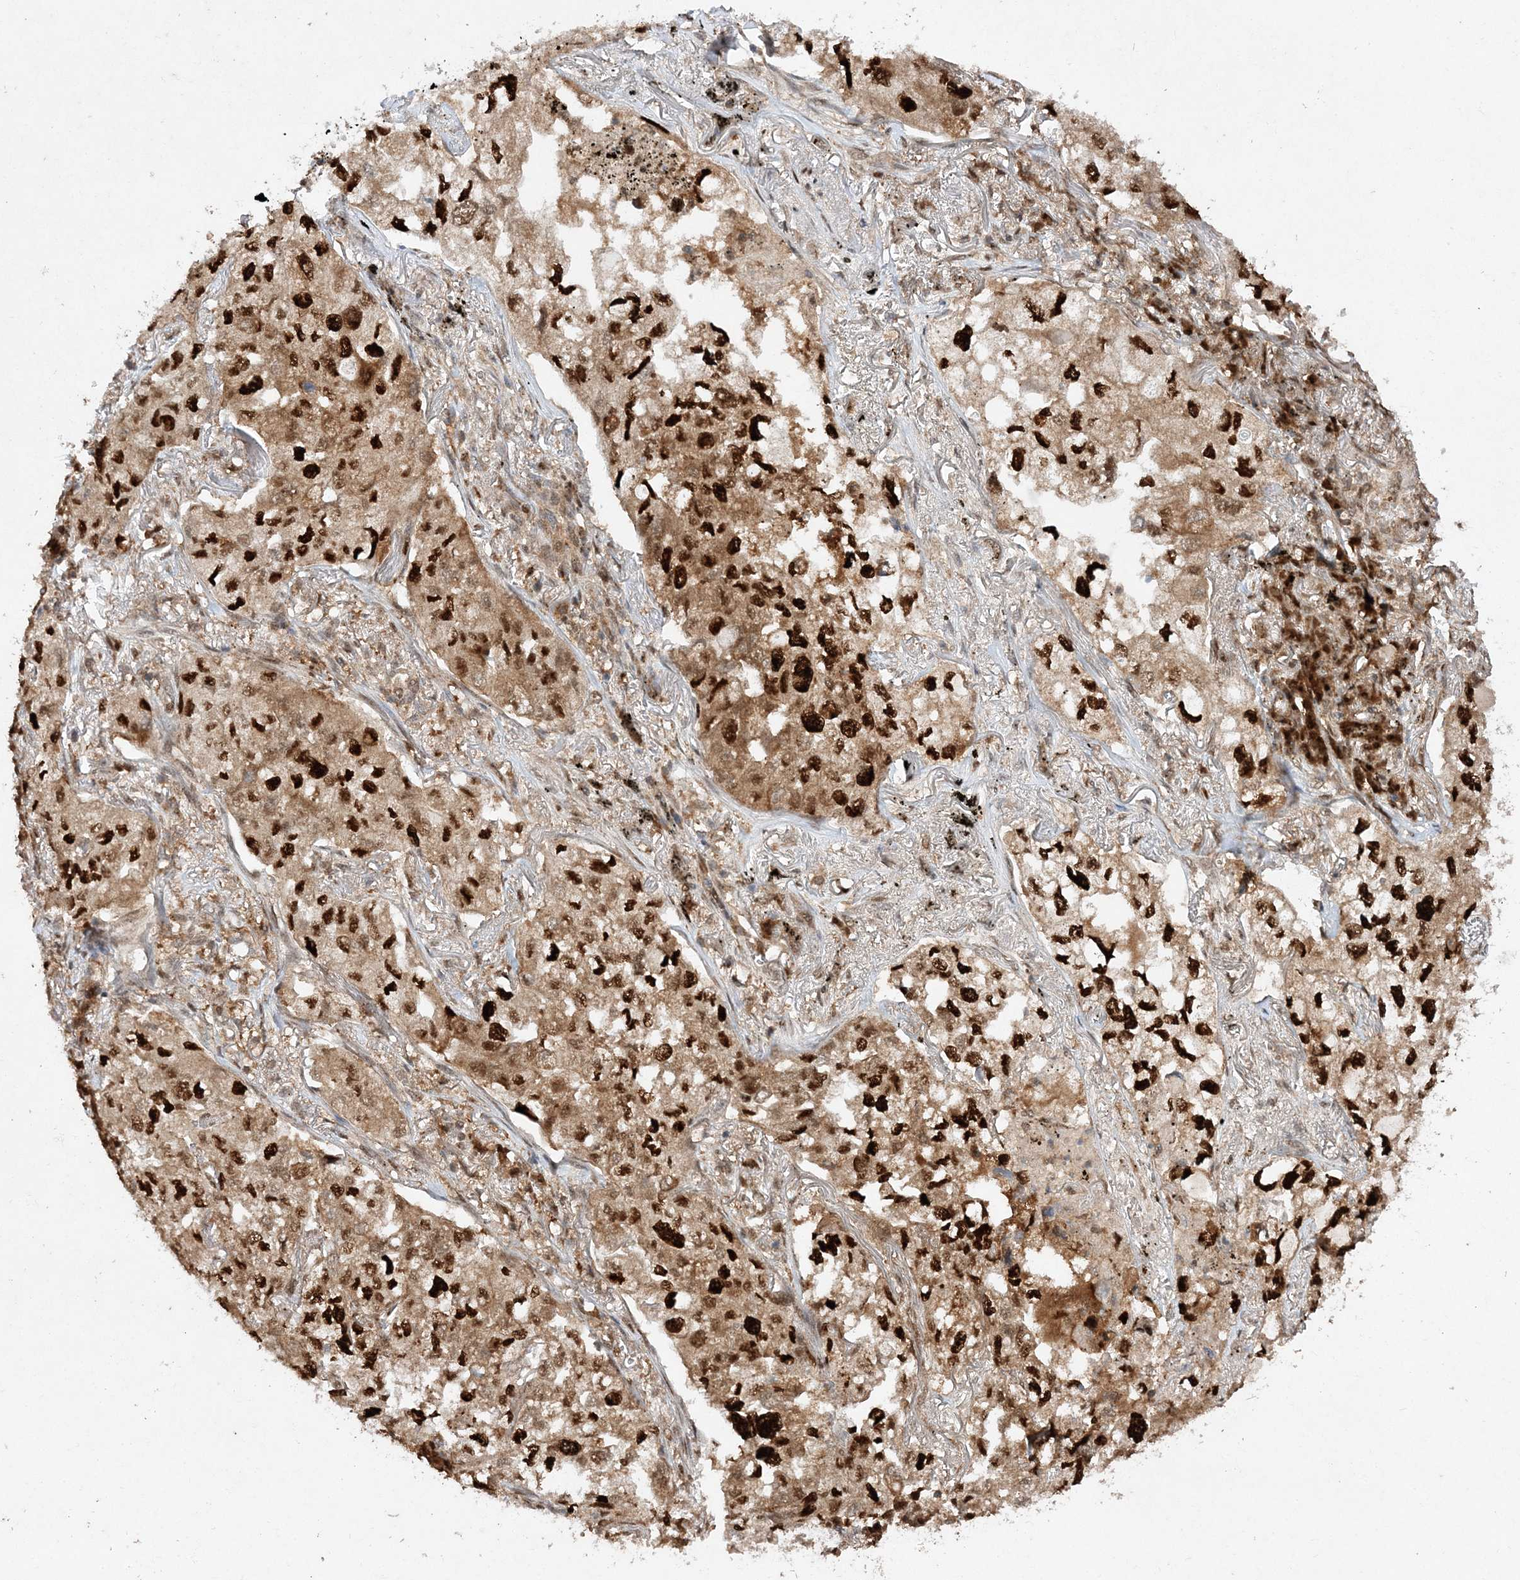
{"staining": {"intensity": "moderate", "quantity": ">75%", "location": "cytoplasmic/membranous,nuclear"}, "tissue": "lung cancer", "cell_type": "Tumor cells", "image_type": "cancer", "snomed": [{"axis": "morphology", "description": "Adenocarcinoma, NOS"}, {"axis": "topography", "description": "Lung"}], "caption": "Adenocarcinoma (lung) stained with a protein marker demonstrates moderate staining in tumor cells.", "gene": "NIF3L1", "patient": {"sex": "male", "age": 65}}